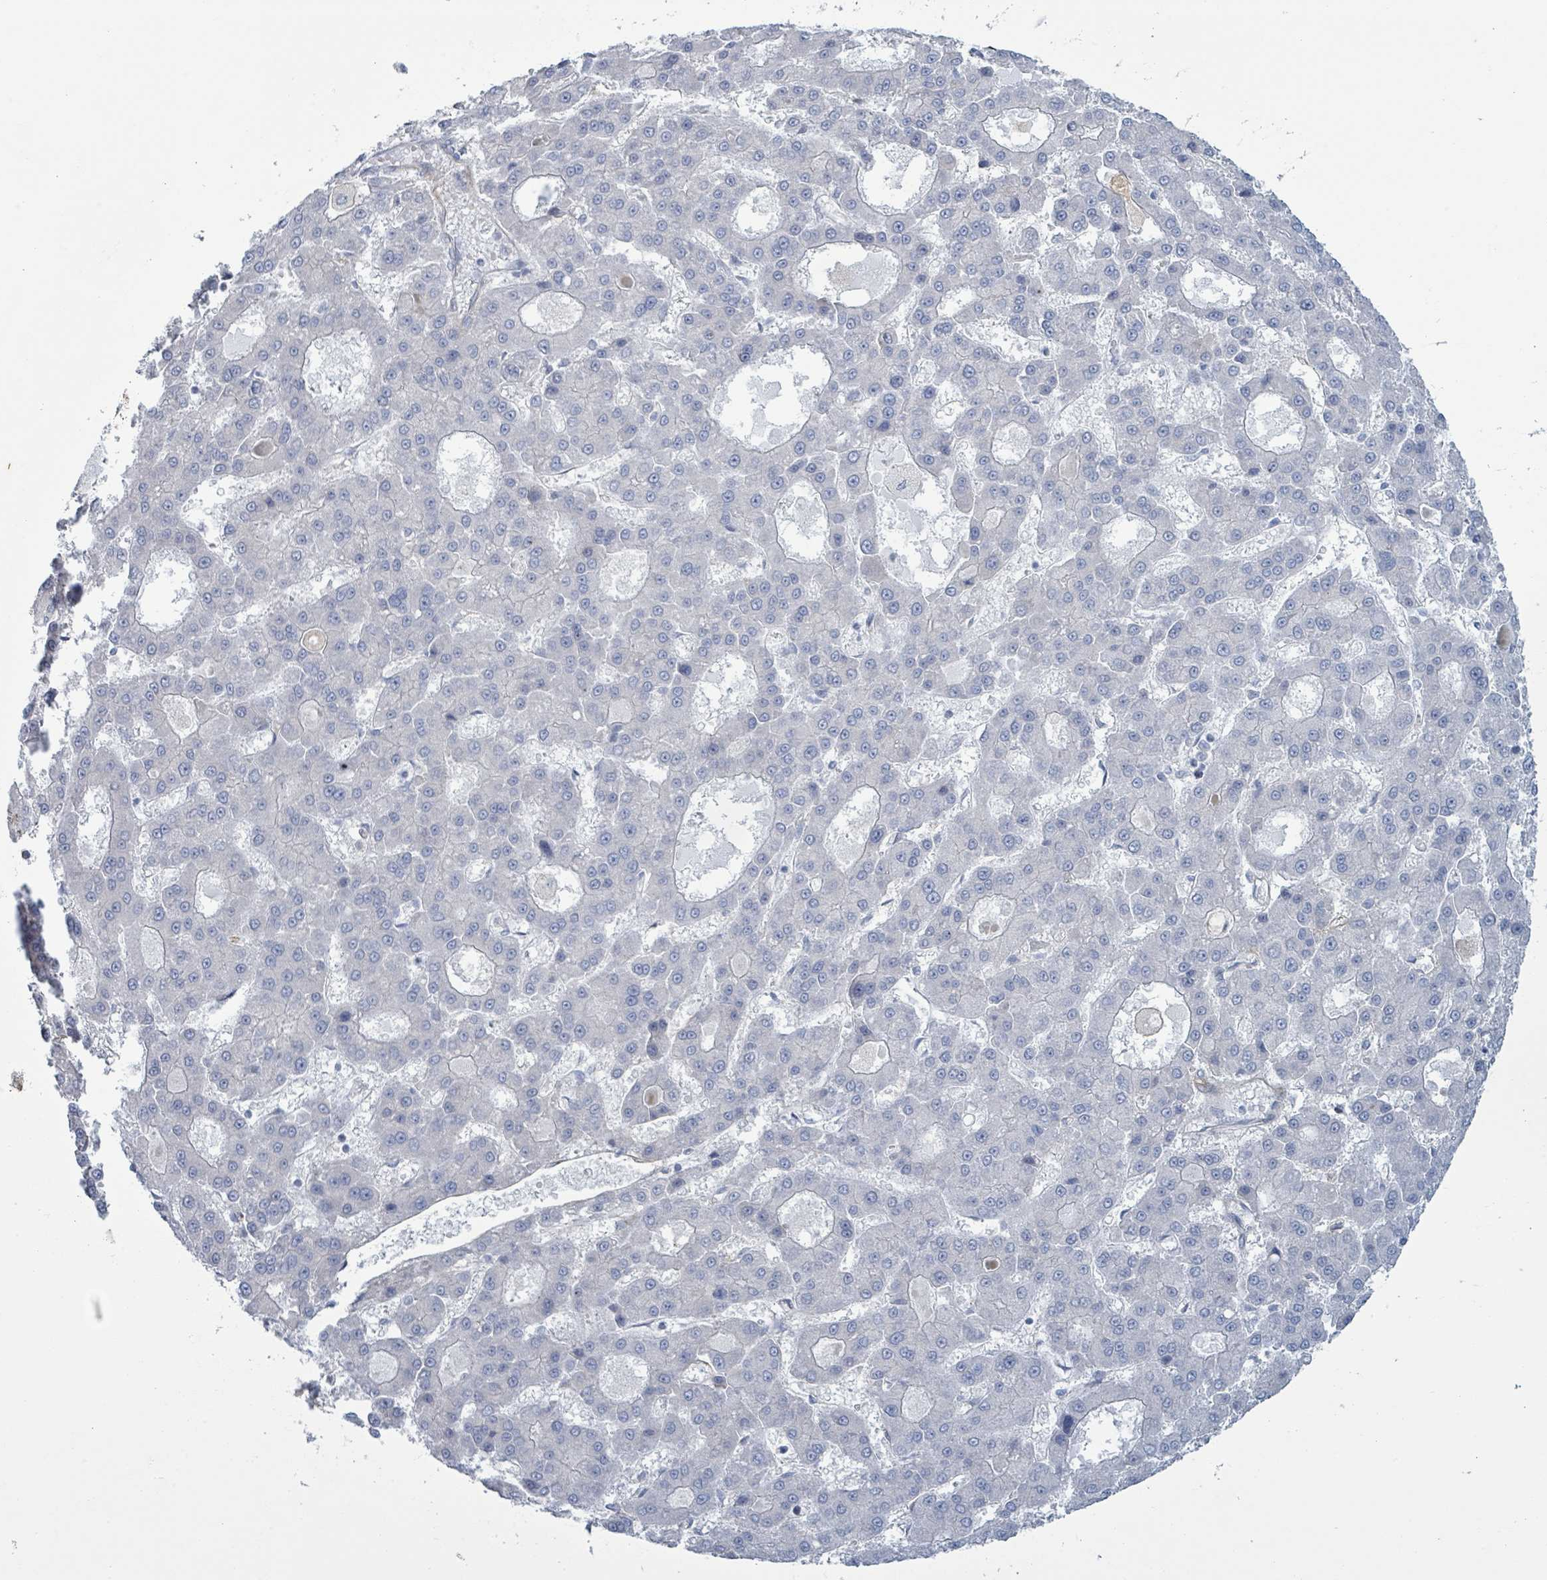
{"staining": {"intensity": "negative", "quantity": "none", "location": "none"}, "tissue": "liver cancer", "cell_type": "Tumor cells", "image_type": "cancer", "snomed": [{"axis": "morphology", "description": "Carcinoma, Hepatocellular, NOS"}, {"axis": "topography", "description": "Liver"}], "caption": "Liver cancer (hepatocellular carcinoma) was stained to show a protein in brown. There is no significant positivity in tumor cells.", "gene": "COL13A1", "patient": {"sex": "male", "age": 70}}